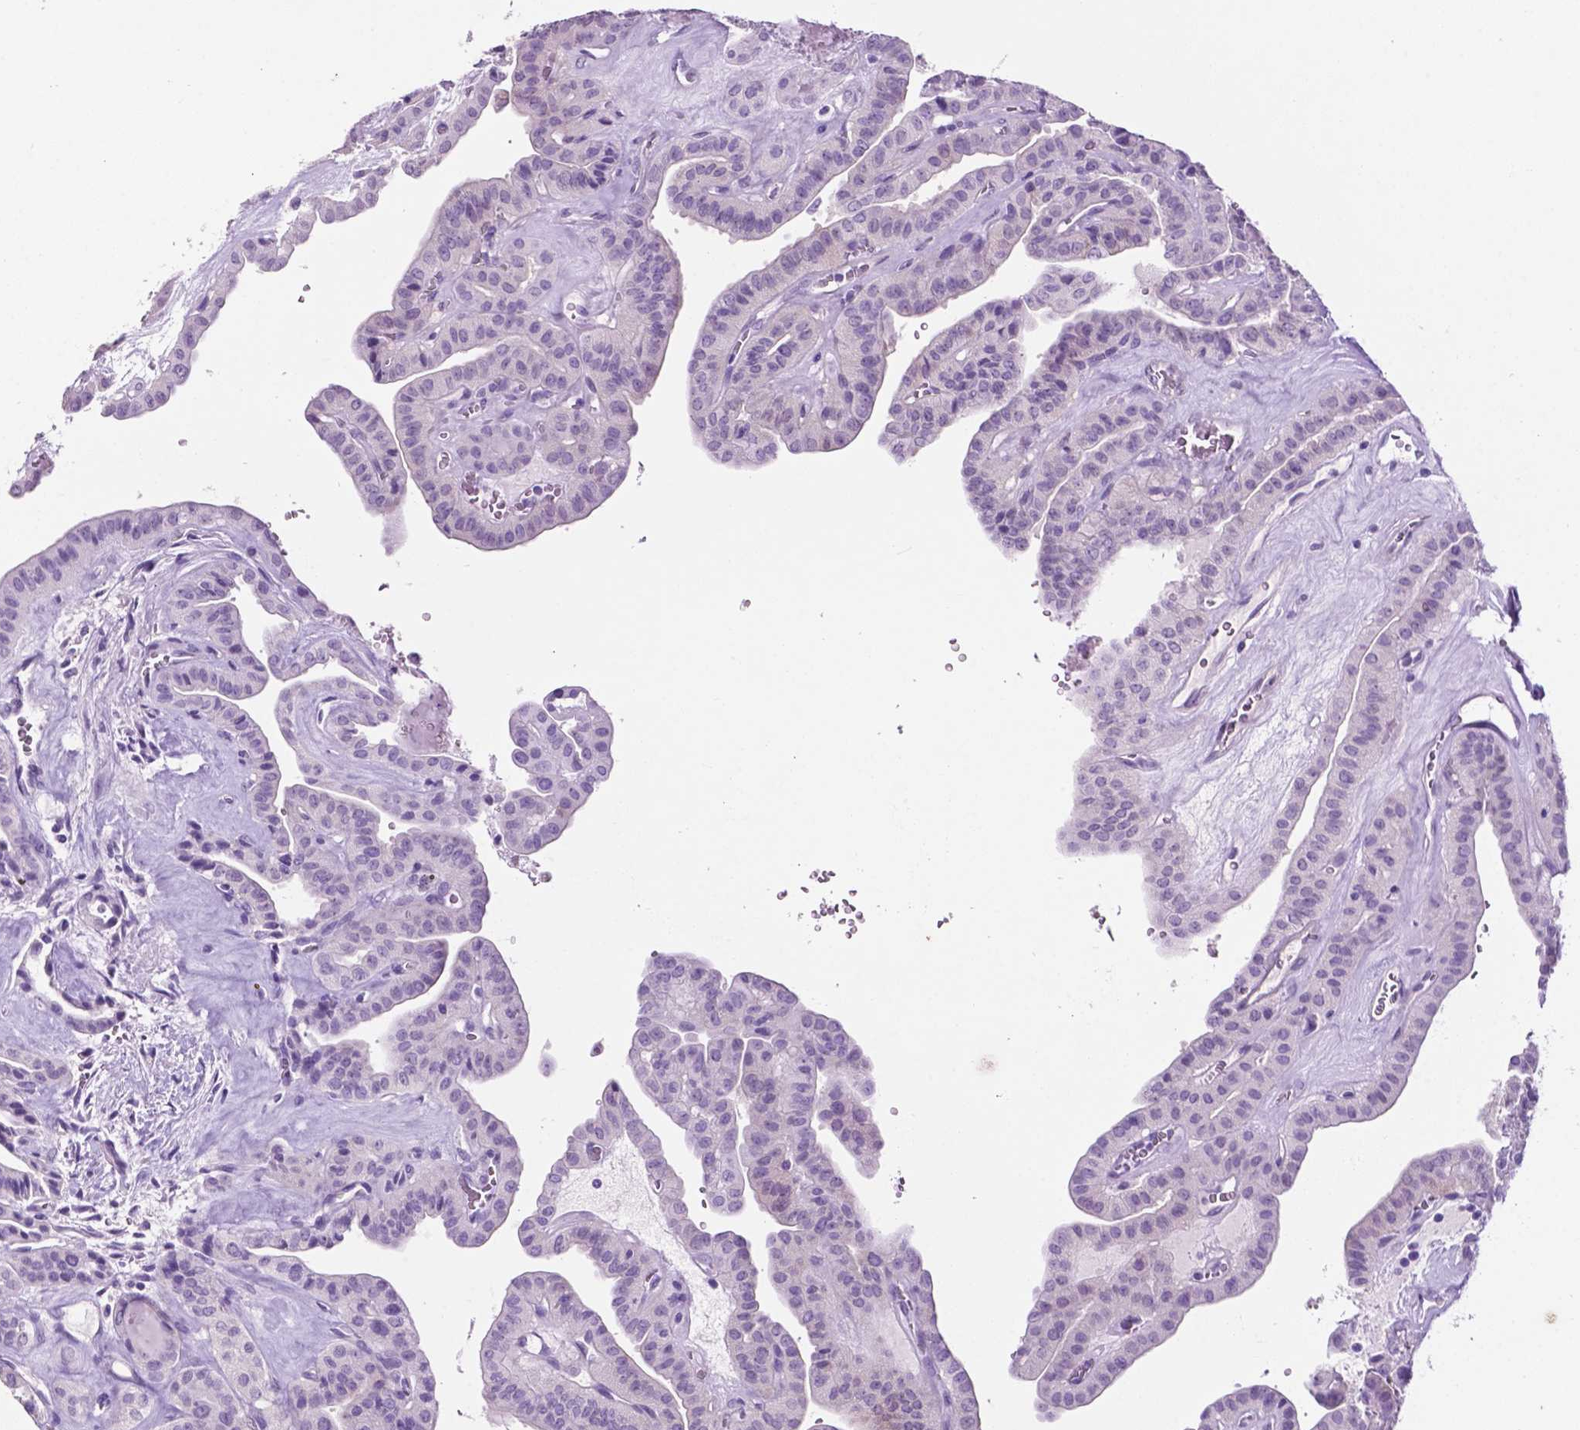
{"staining": {"intensity": "negative", "quantity": "none", "location": "none"}, "tissue": "thyroid cancer", "cell_type": "Tumor cells", "image_type": "cancer", "snomed": [{"axis": "morphology", "description": "Papillary adenocarcinoma, NOS"}, {"axis": "topography", "description": "Thyroid gland"}], "caption": "Thyroid cancer (papillary adenocarcinoma) stained for a protein using immunohistochemistry (IHC) exhibits no staining tumor cells.", "gene": "PHGR1", "patient": {"sex": "male", "age": 52}}